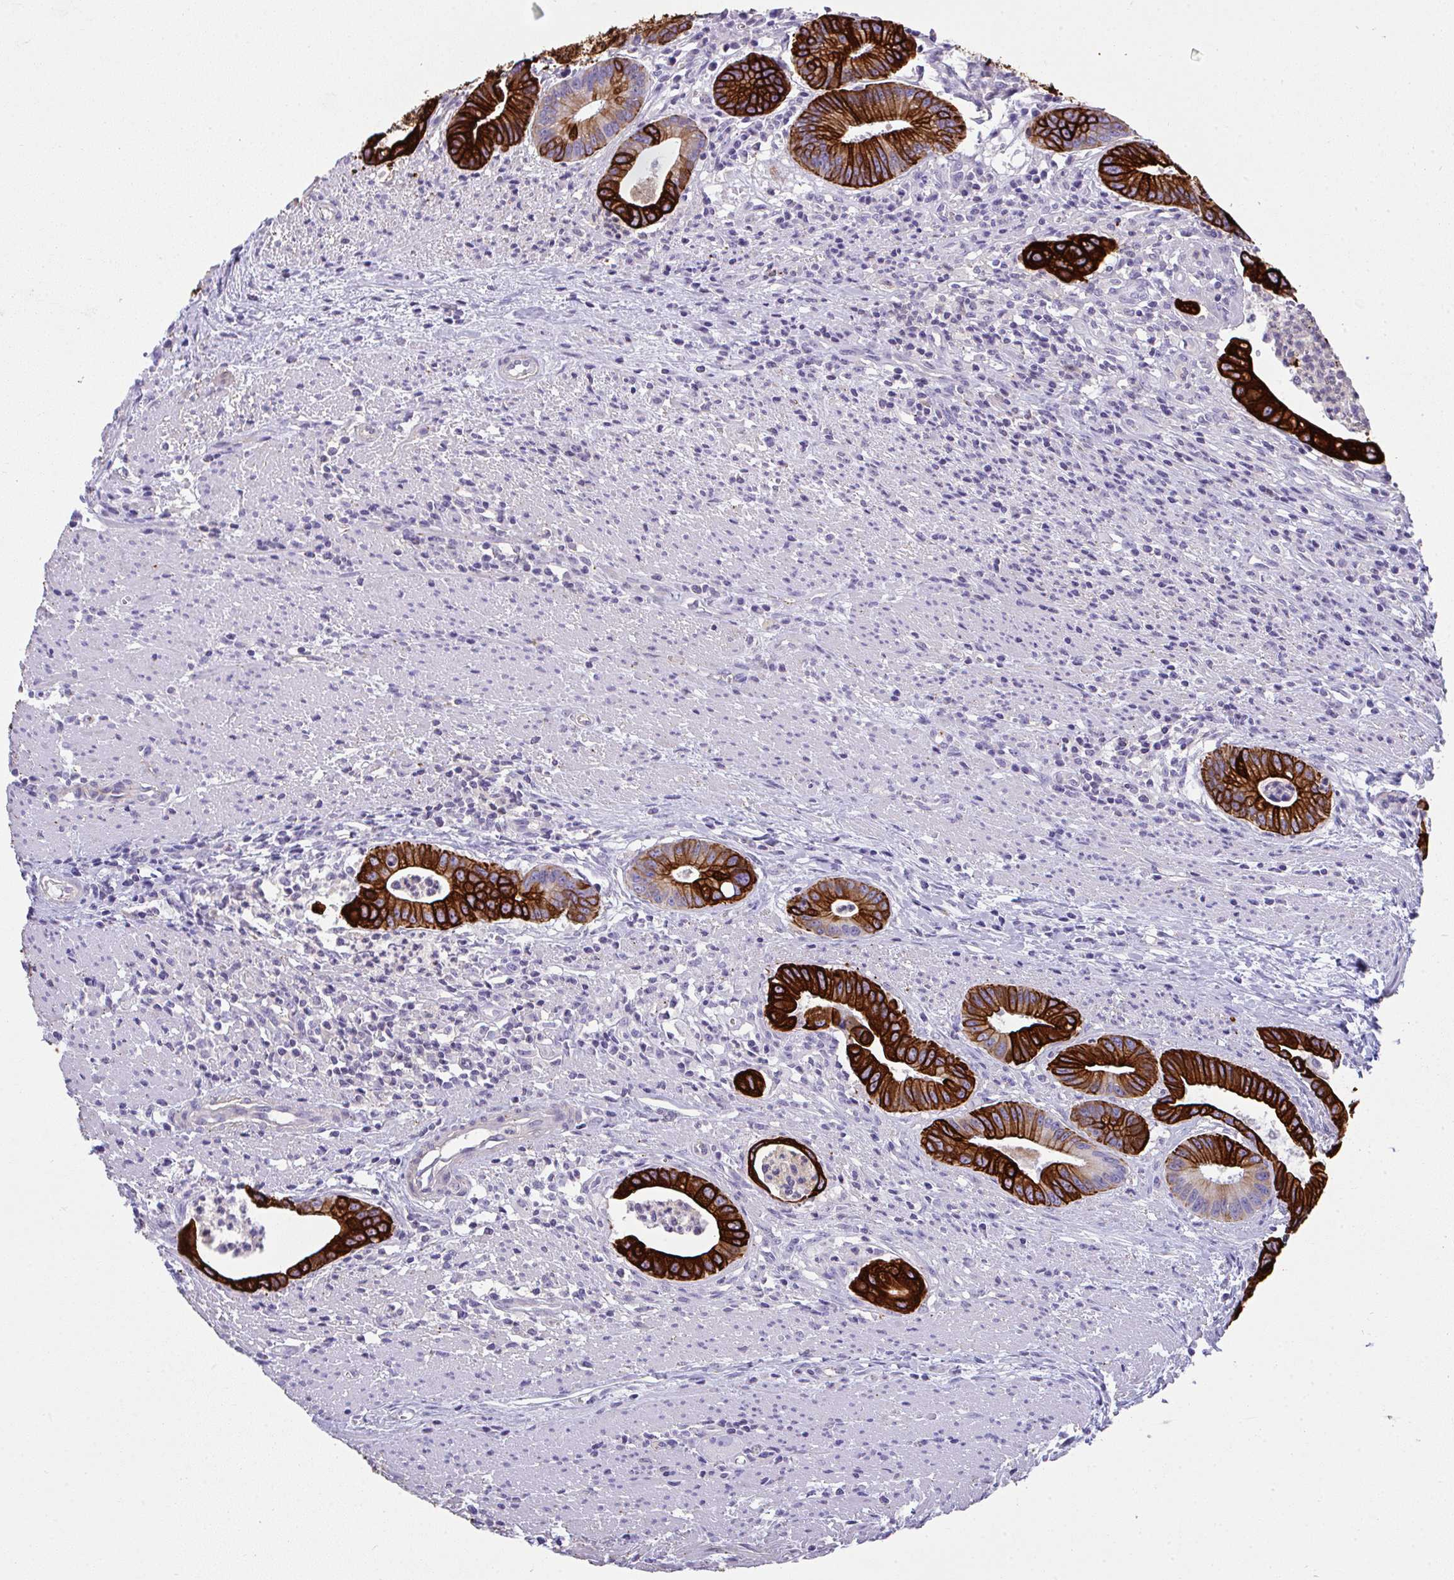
{"staining": {"intensity": "strong", "quantity": ">75%", "location": "cytoplasmic/membranous"}, "tissue": "colorectal cancer", "cell_type": "Tumor cells", "image_type": "cancer", "snomed": [{"axis": "morphology", "description": "Adenocarcinoma, NOS"}, {"axis": "topography", "description": "Rectum"}], "caption": "The histopathology image displays immunohistochemical staining of colorectal adenocarcinoma. There is strong cytoplasmic/membranous staining is seen in approximately >75% of tumor cells.", "gene": "TNFAIP8", "patient": {"sex": "female", "age": 81}}